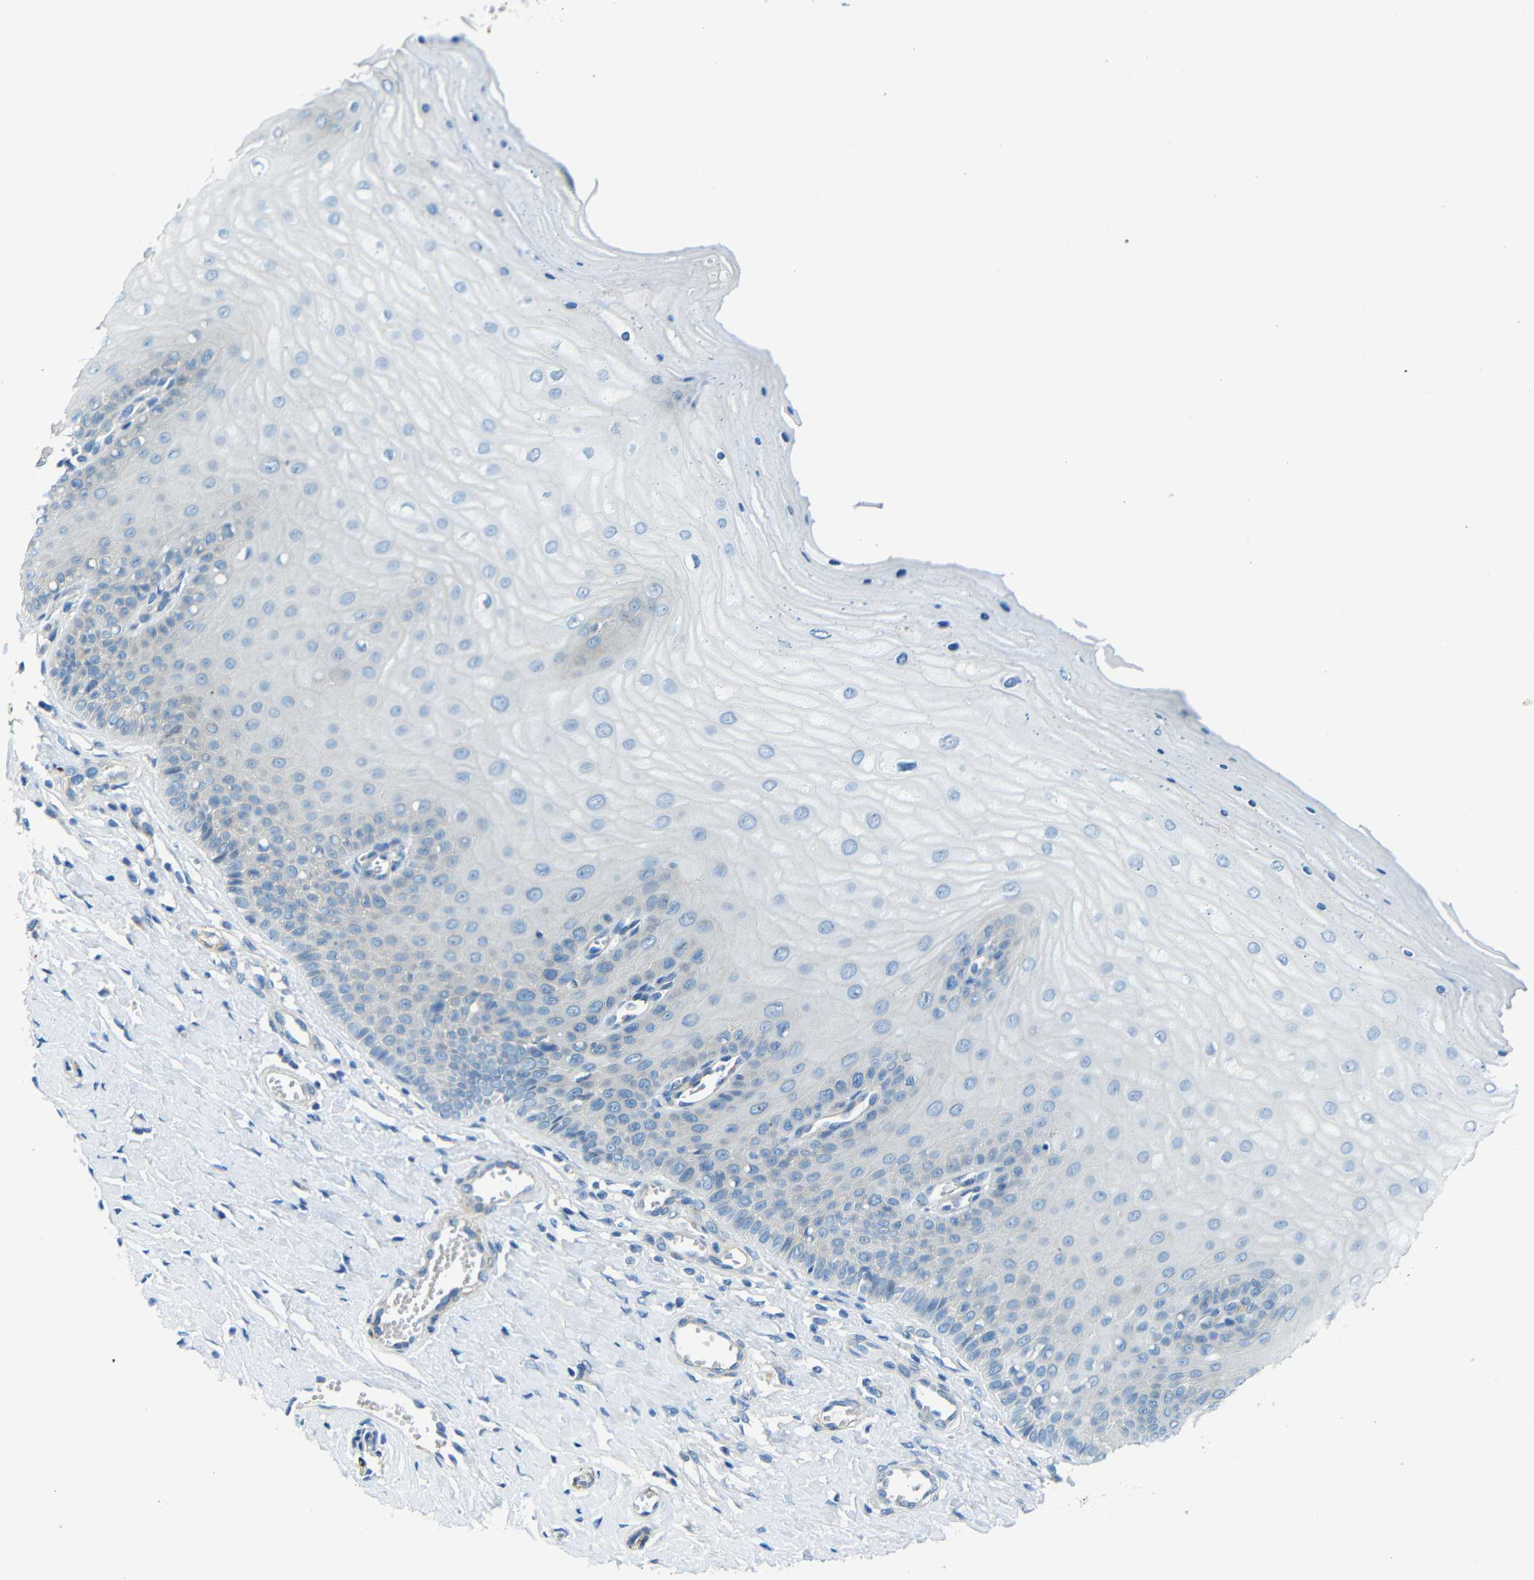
{"staining": {"intensity": "moderate", "quantity": "25%-75%", "location": "cytoplasmic/membranous"}, "tissue": "cervix", "cell_type": "Glandular cells", "image_type": "normal", "snomed": [{"axis": "morphology", "description": "Normal tissue, NOS"}, {"axis": "topography", "description": "Cervix"}], "caption": "Moderate cytoplasmic/membranous staining for a protein is present in about 25%-75% of glandular cells of benign cervix using IHC.", "gene": "CYP26B1", "patient": {"sex": "female", "age": 55}}